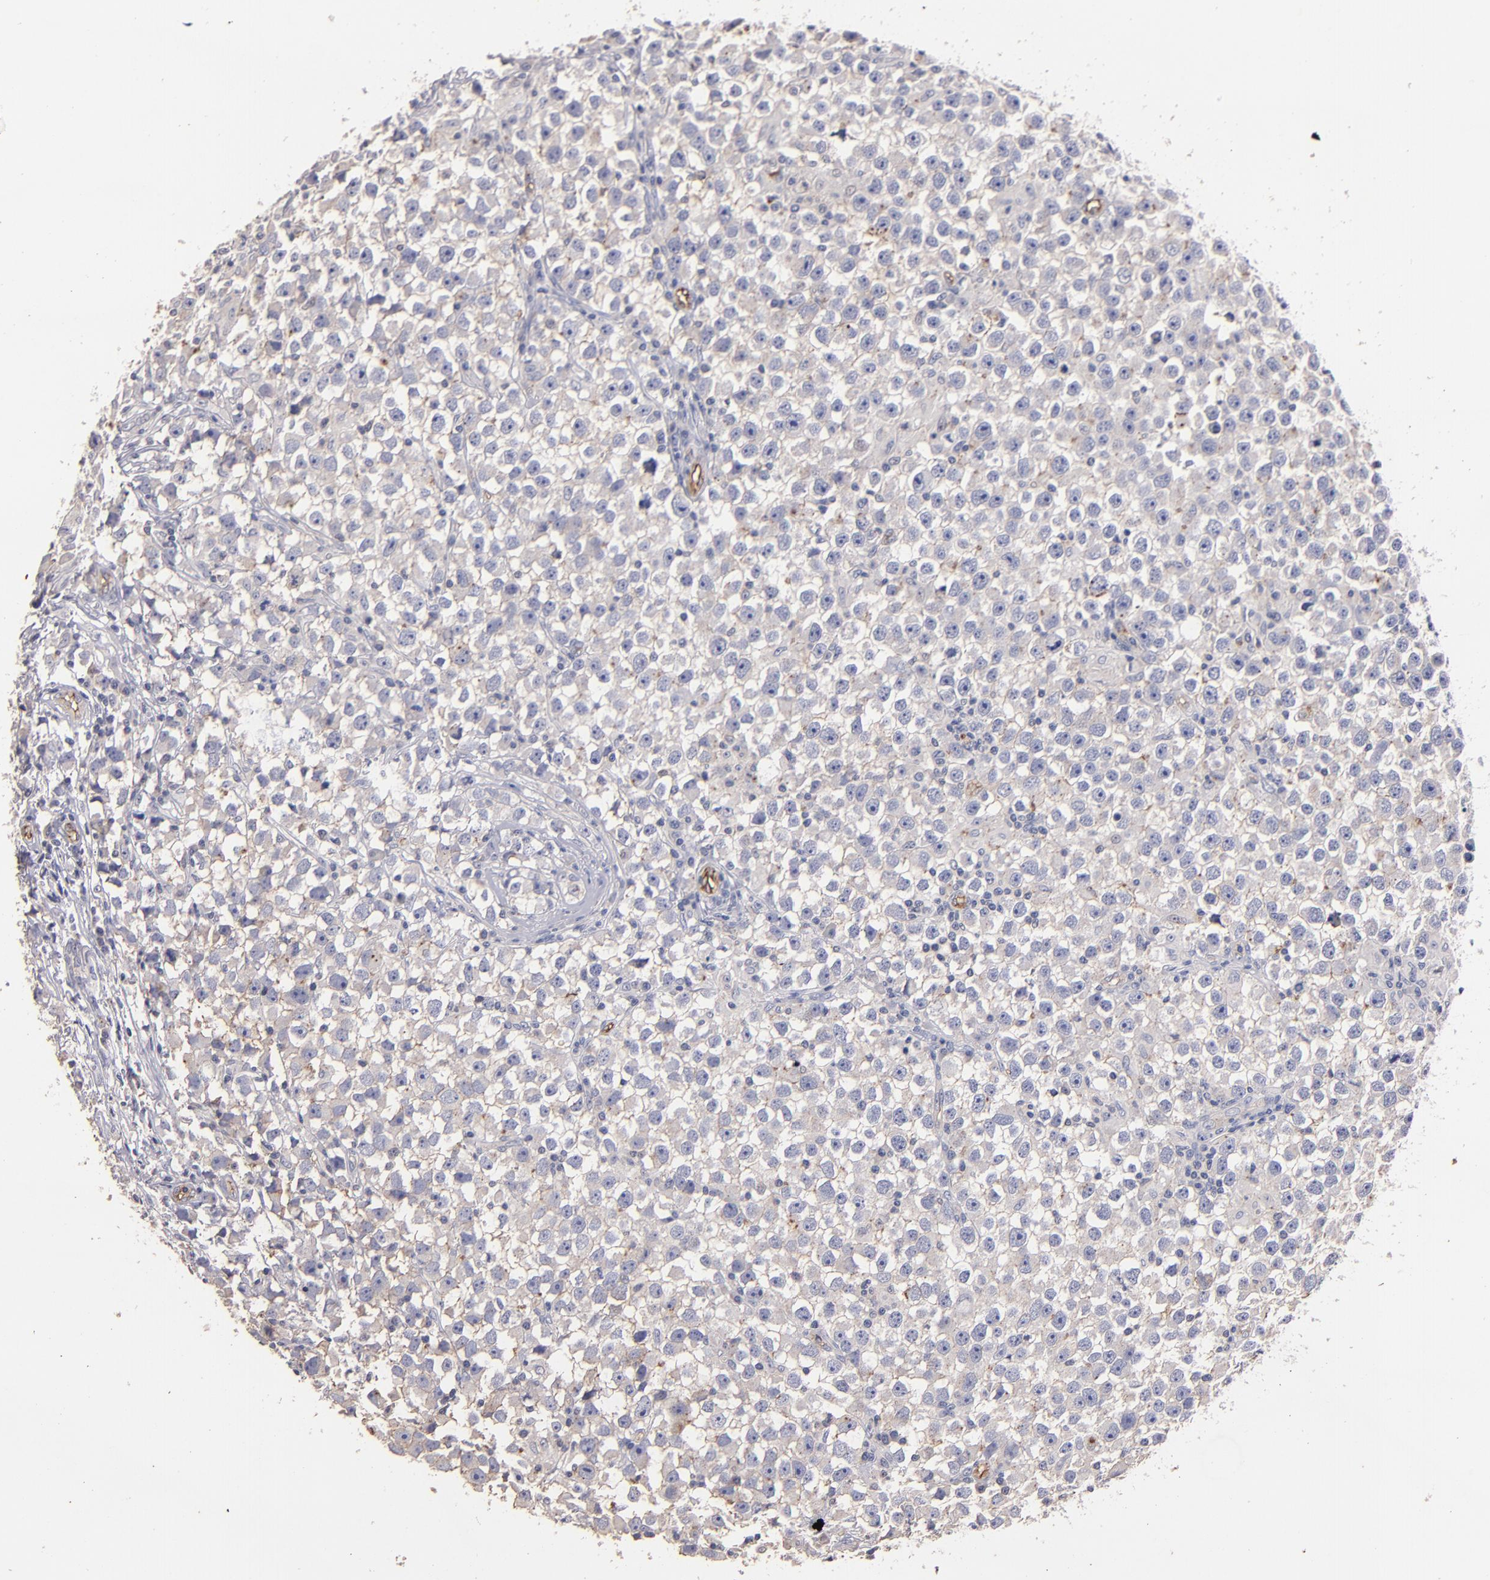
{"staining": {"intensity": "weak", "quantity": "<25%", "location": "cytoplasmic/membranous"}, "tissue": "testis cancer", "cell_type": "Tumor cells", "image_type": "cancer", "snomed": [{"axis": "morphology", "description": "Seminoma, NOS"}, {"axis": "topography", "description": "Testis"}], "caption": "A histopathology image of testis cancer stained for a protein reveals no brown staining in tumor cells.", "gene": "CLDN5", "patient": {"sex": "male", "age": 33}}